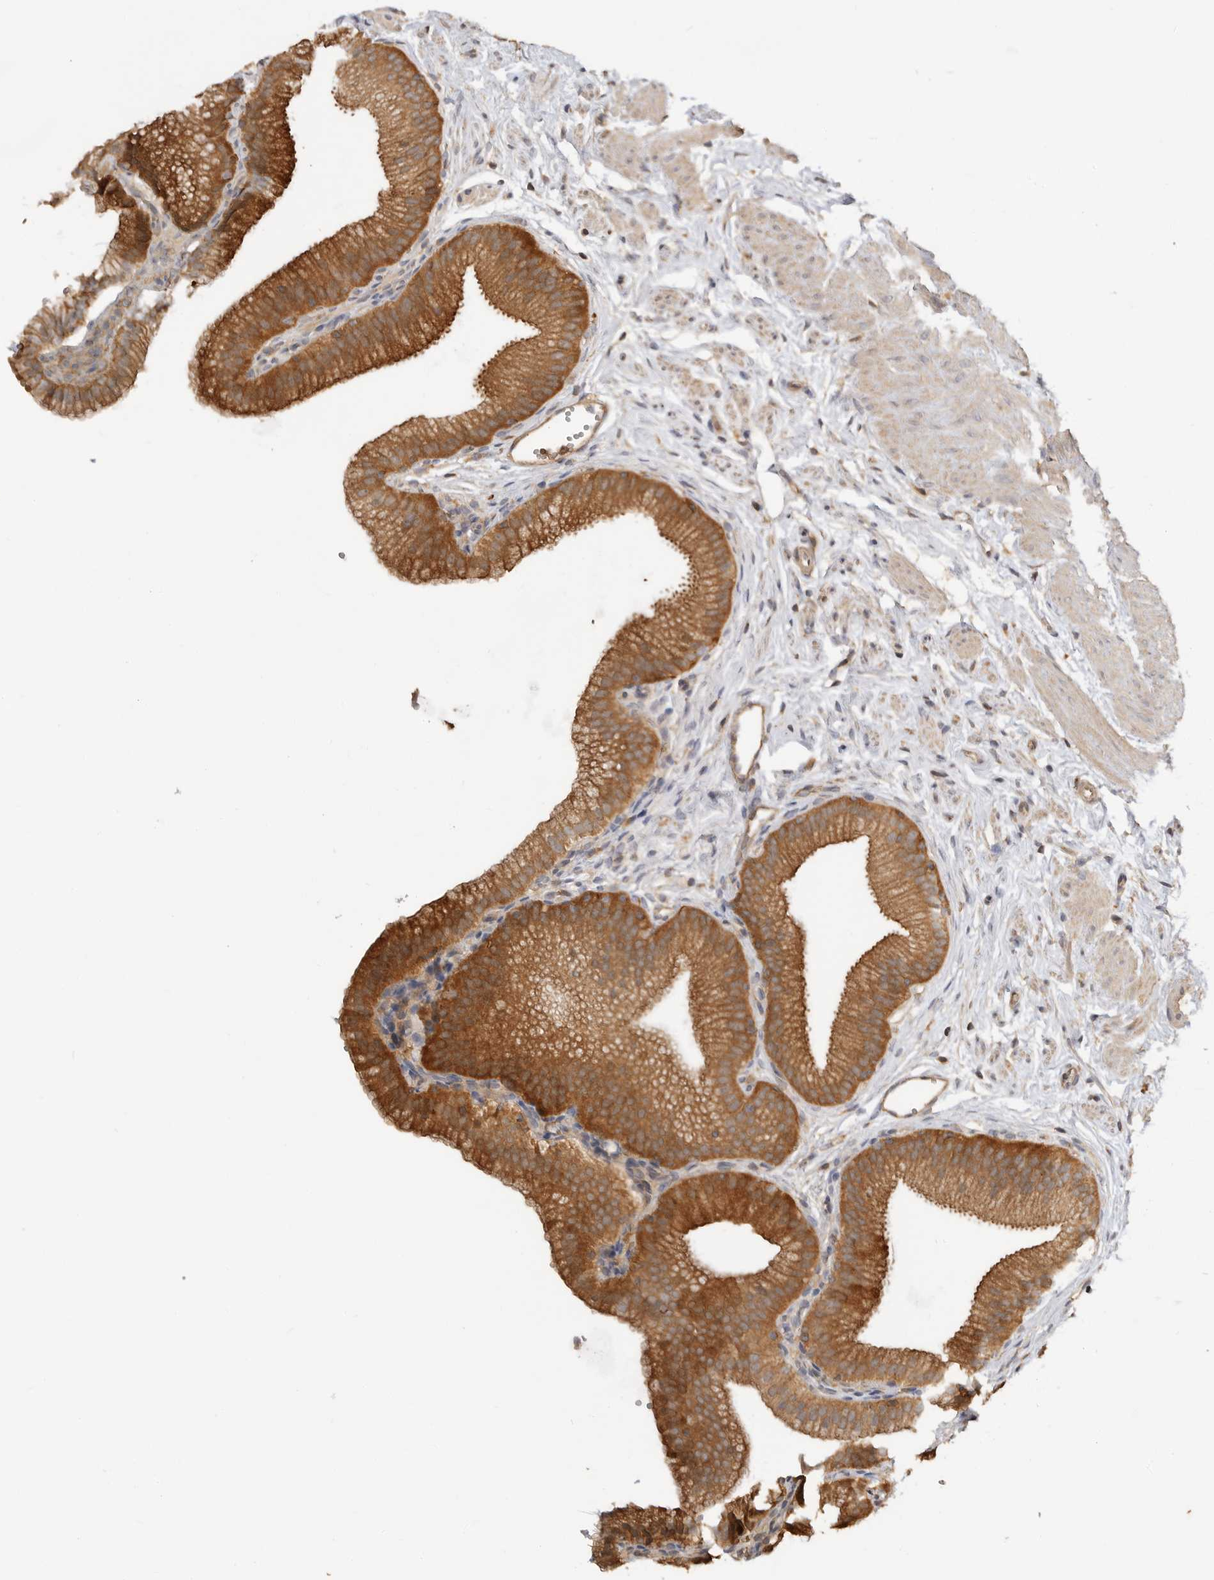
{"staining": {"intensity": "strong", "quantity": ">75%", "location": "cytoplasmic/membranous"}, "tissue": "gallbladder", "cell_type": "Glandular cells", "image_type": "normal", "snomed": [{"axis": "morphology", "description": "Normal tissue, NOS"}, {"axis": "topography", "description": "Gallbladder"}, {"axis": "topography", "description": "Peripheral nerve tissue"}], "caption": "The immunohistochemical stain highlights strong cytoplasmic/membranous positivity in glandular cells of normal gallbladder. Using DAB (brown) and hematoxylin (blue) stains, captured at high magnification using brightfield microscopy.", "gene": "CLDN12", "patient": {"sex": "male", "age": 38}}